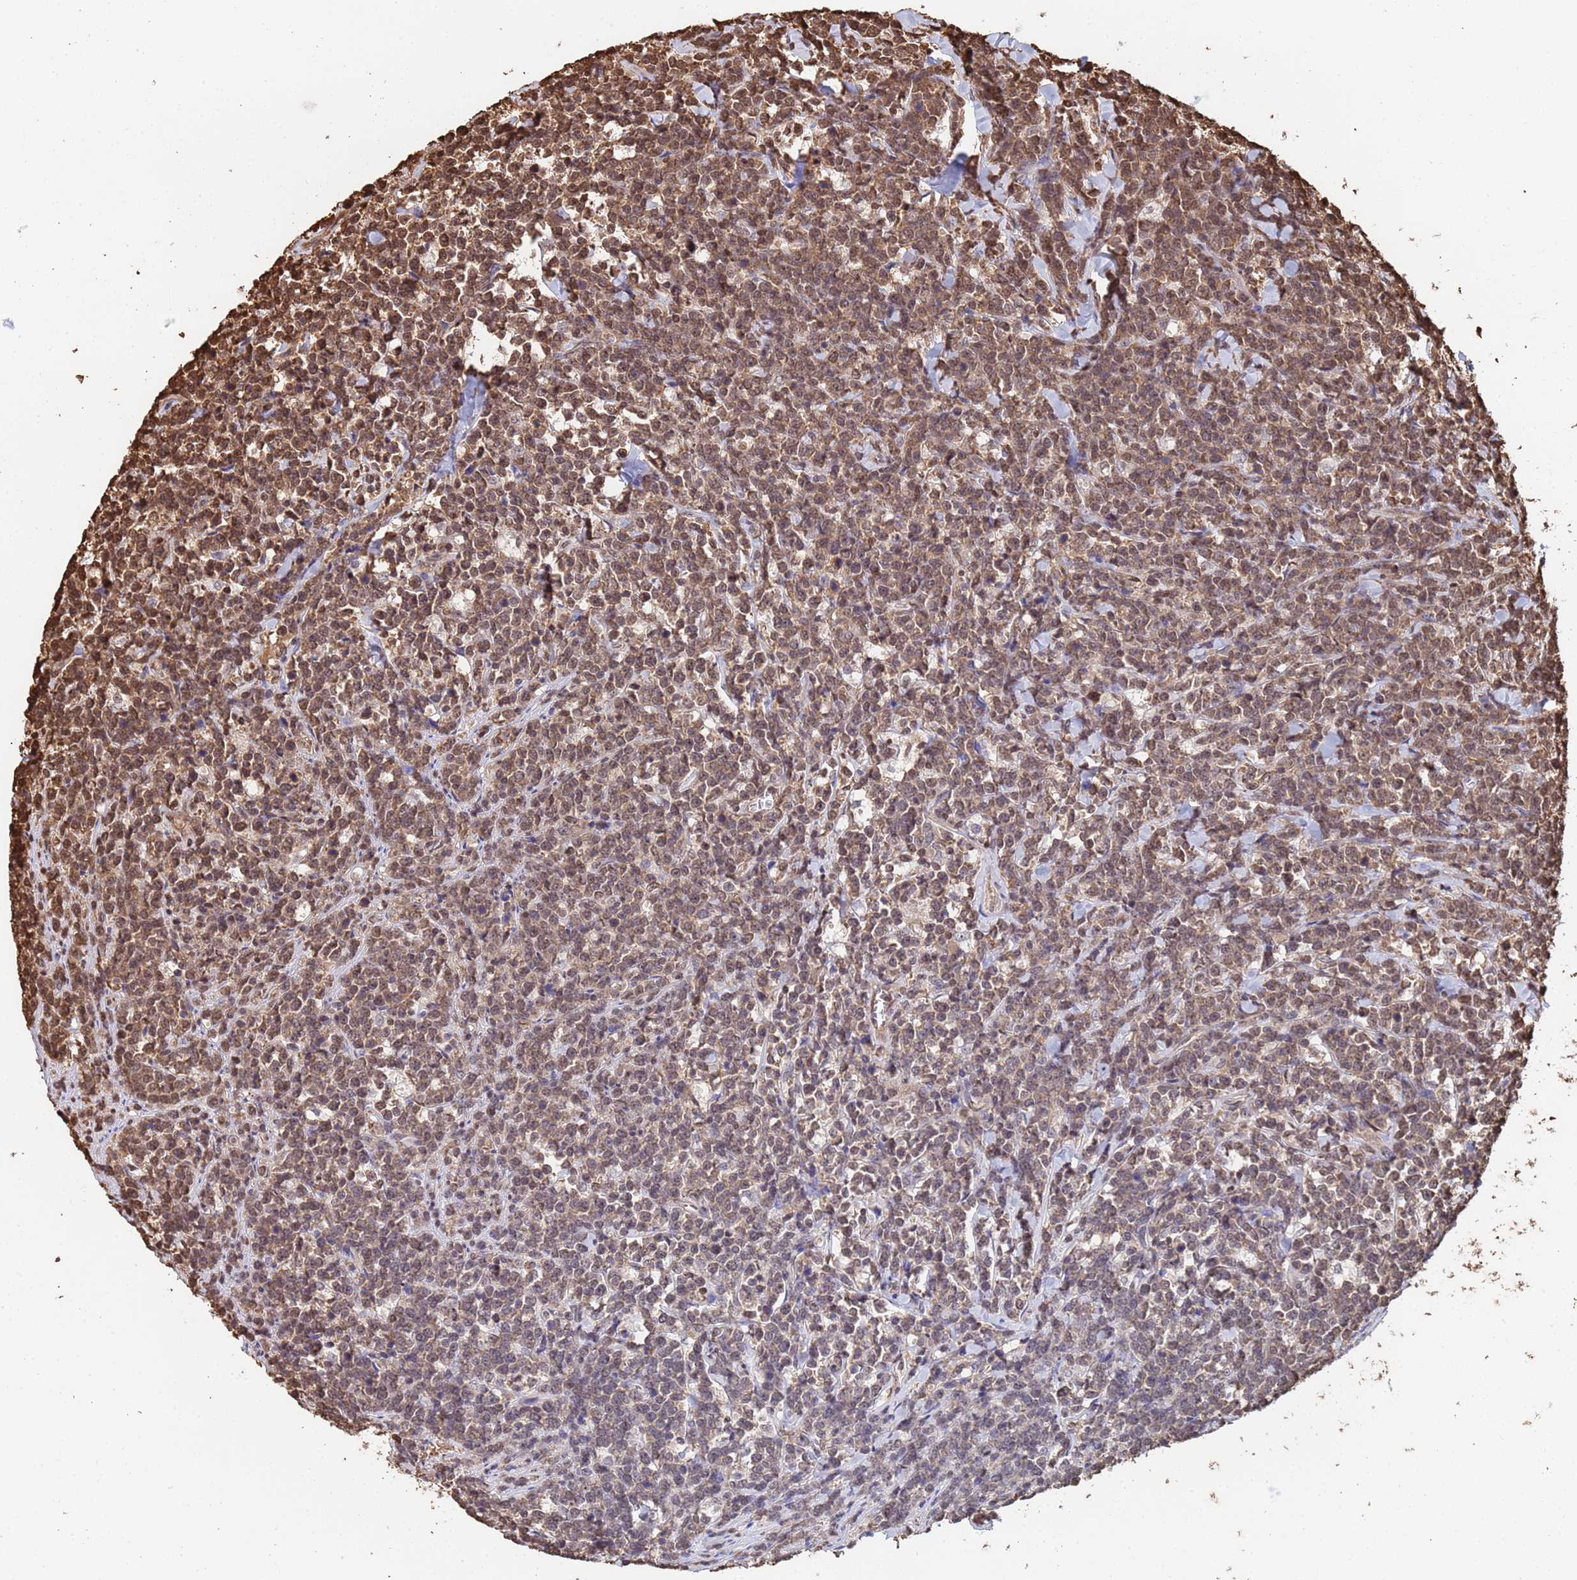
{"staining": {"intensity": "moderate", "quantity": "25%-75%", "location": "cytoplasmic/membranous,nuclear"}, "tissue": "lymphoma", "cell_type": "Tumor cells", "image_type": "cancer", "snomed": [{"axis": "morphology", "description": "Malignant lymphoma, non-Hodgkin's type, High grade"}, {"axis": "topography", "description": "Small intestine"}], "caption": "Lymphoma stained with a brown dye displays moderate cytoplasmic/membranous and nuclear positive staining in approximately 25%-75% of tumor cells.", "gene": "SUMO4", "patient": {"sex": "male", "age": 8}}